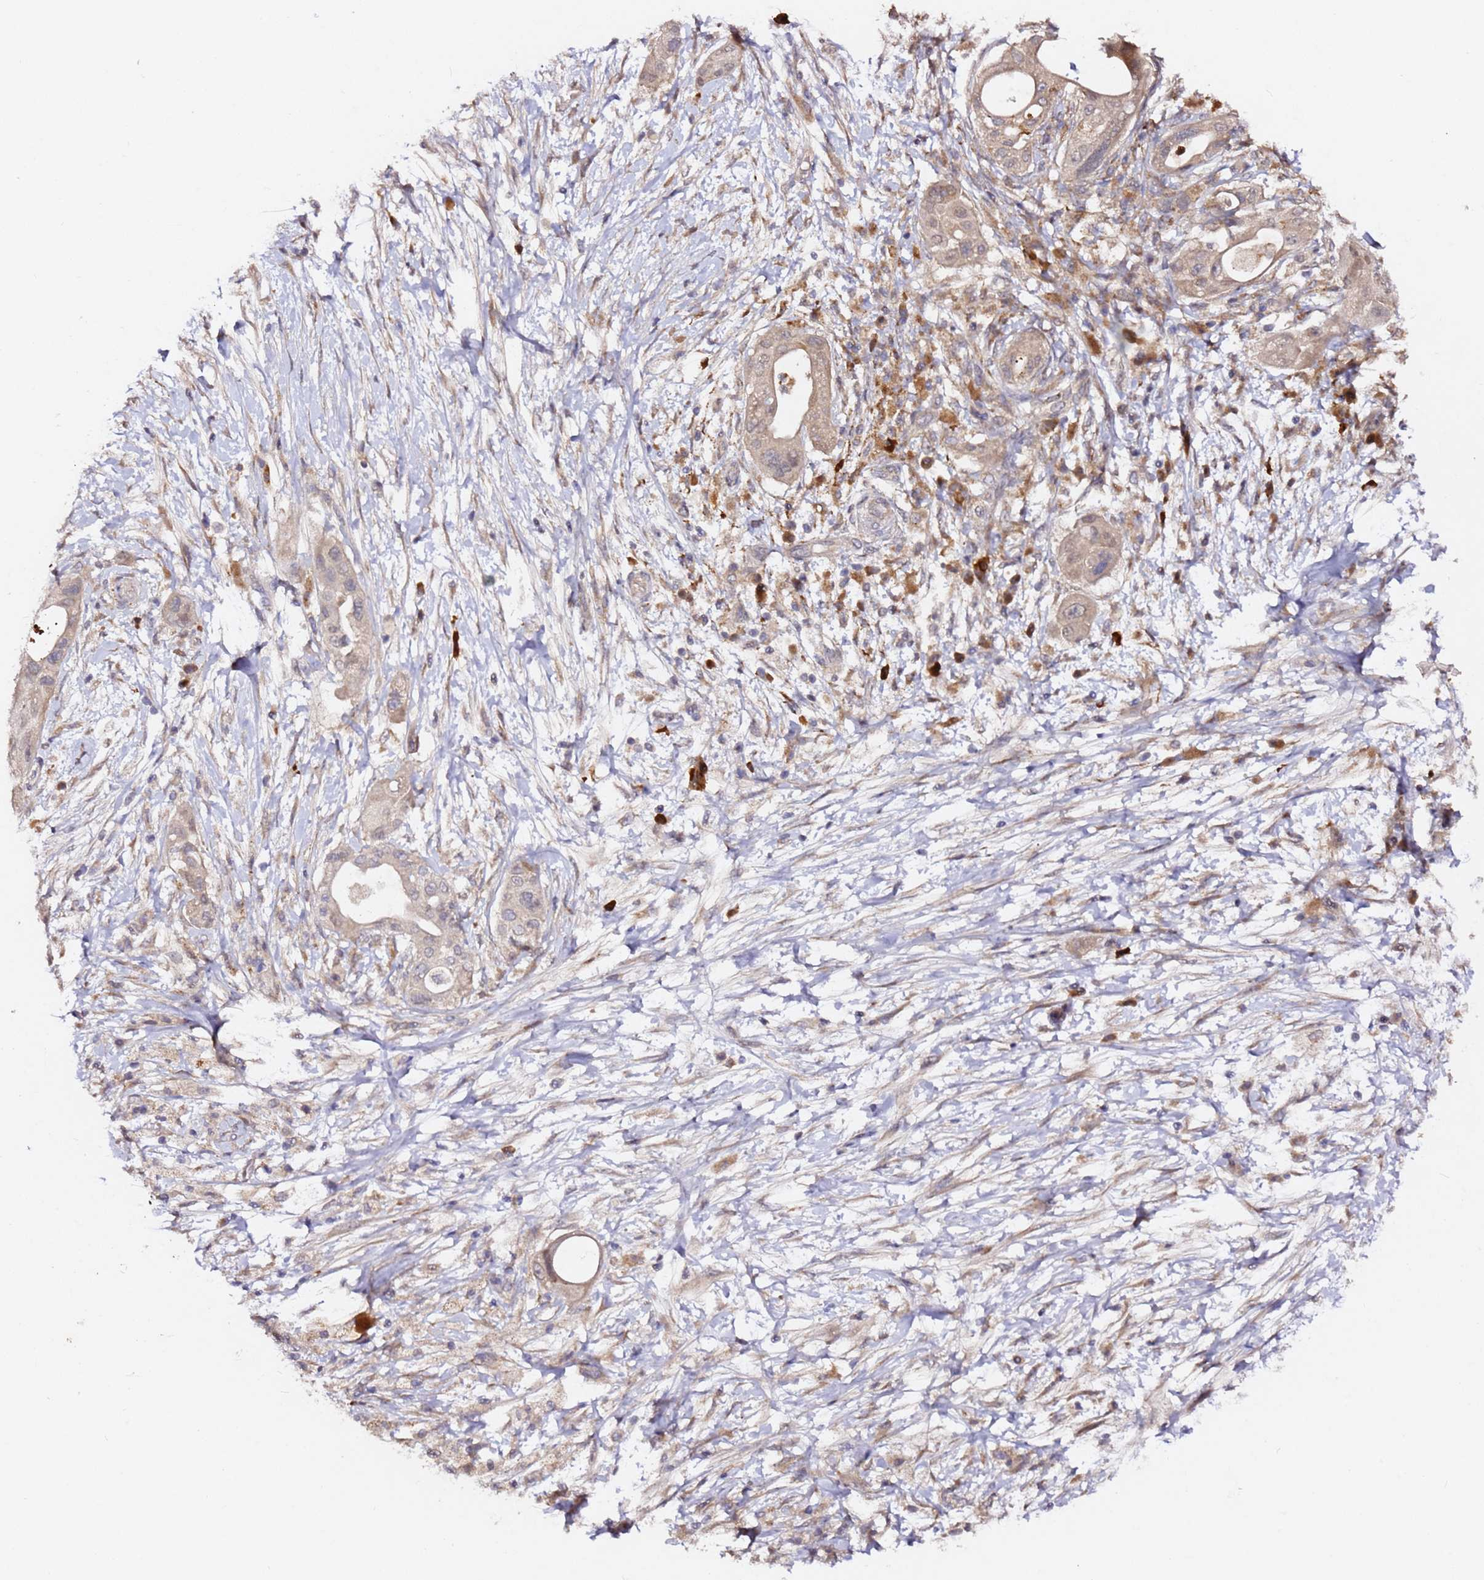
{"staining": {"intensity": "weak", "quantity": ">75%", "location": "cytoplasmic/membranous"}, "tissue": "pancreatic cancer", "cell_type": "Tumor cells", "image_type": "cancer", "snomed": [{"axis": "morphology", "description": "Adenocarcinoma, NOS"}, {"axis": "topography", "description": "Pancreas"}], "caption": "Immunohistochemistry (DAB (3,3'-diaminobenzidine)) staining of pancreatic cancer (adenocarcinoma) shows weak cytoplasmic/membranous protein positivity in approximately >75% of tumor cells. The protein is stained brown, and the nuclei are stained in blue (DAB IHC with brightfield microscopy, high magnification).", "gene": "ALG11", "patient": {"sex": "male", "age": 68}}